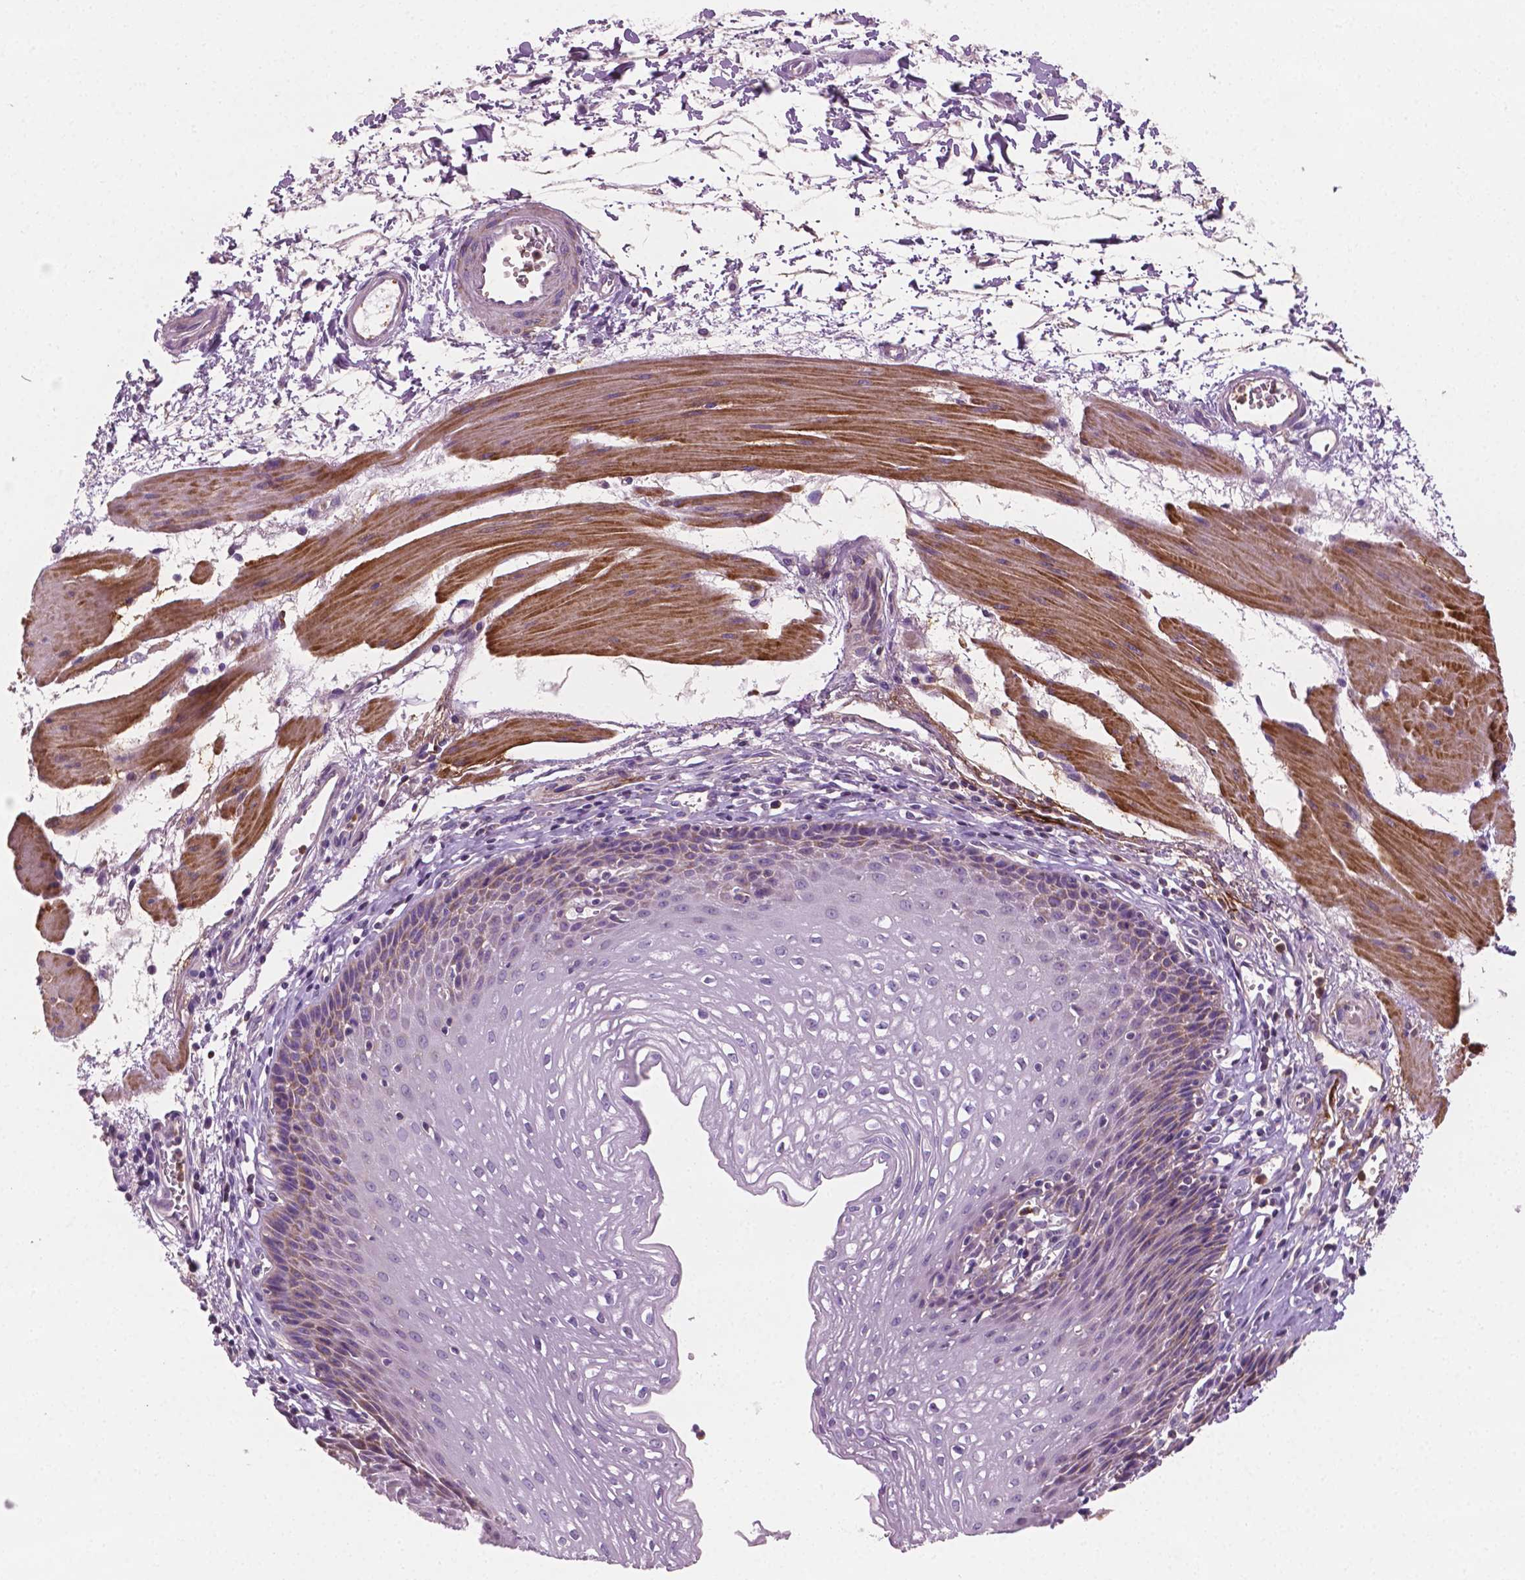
{"staining": {"intensity": "weak", "quantity": "<25%", "location": "cytoplasmic/membranous"}, "tissue": "esophagus", "cell_type": "Squamous epithelial cells", "image_type": "normal", "snomed": [{"axis": "morphology", "description": "Normal tissue, NOS"}, {"axis": "topography", "description": "Esophagus"}], "caption": "This is a photomicrograph of IHC staining of benign esophagus, which shows no positivity in squamous epithelial cells.", "gene": "PTX3", "patient": {"sex": "female", "age": 64}}